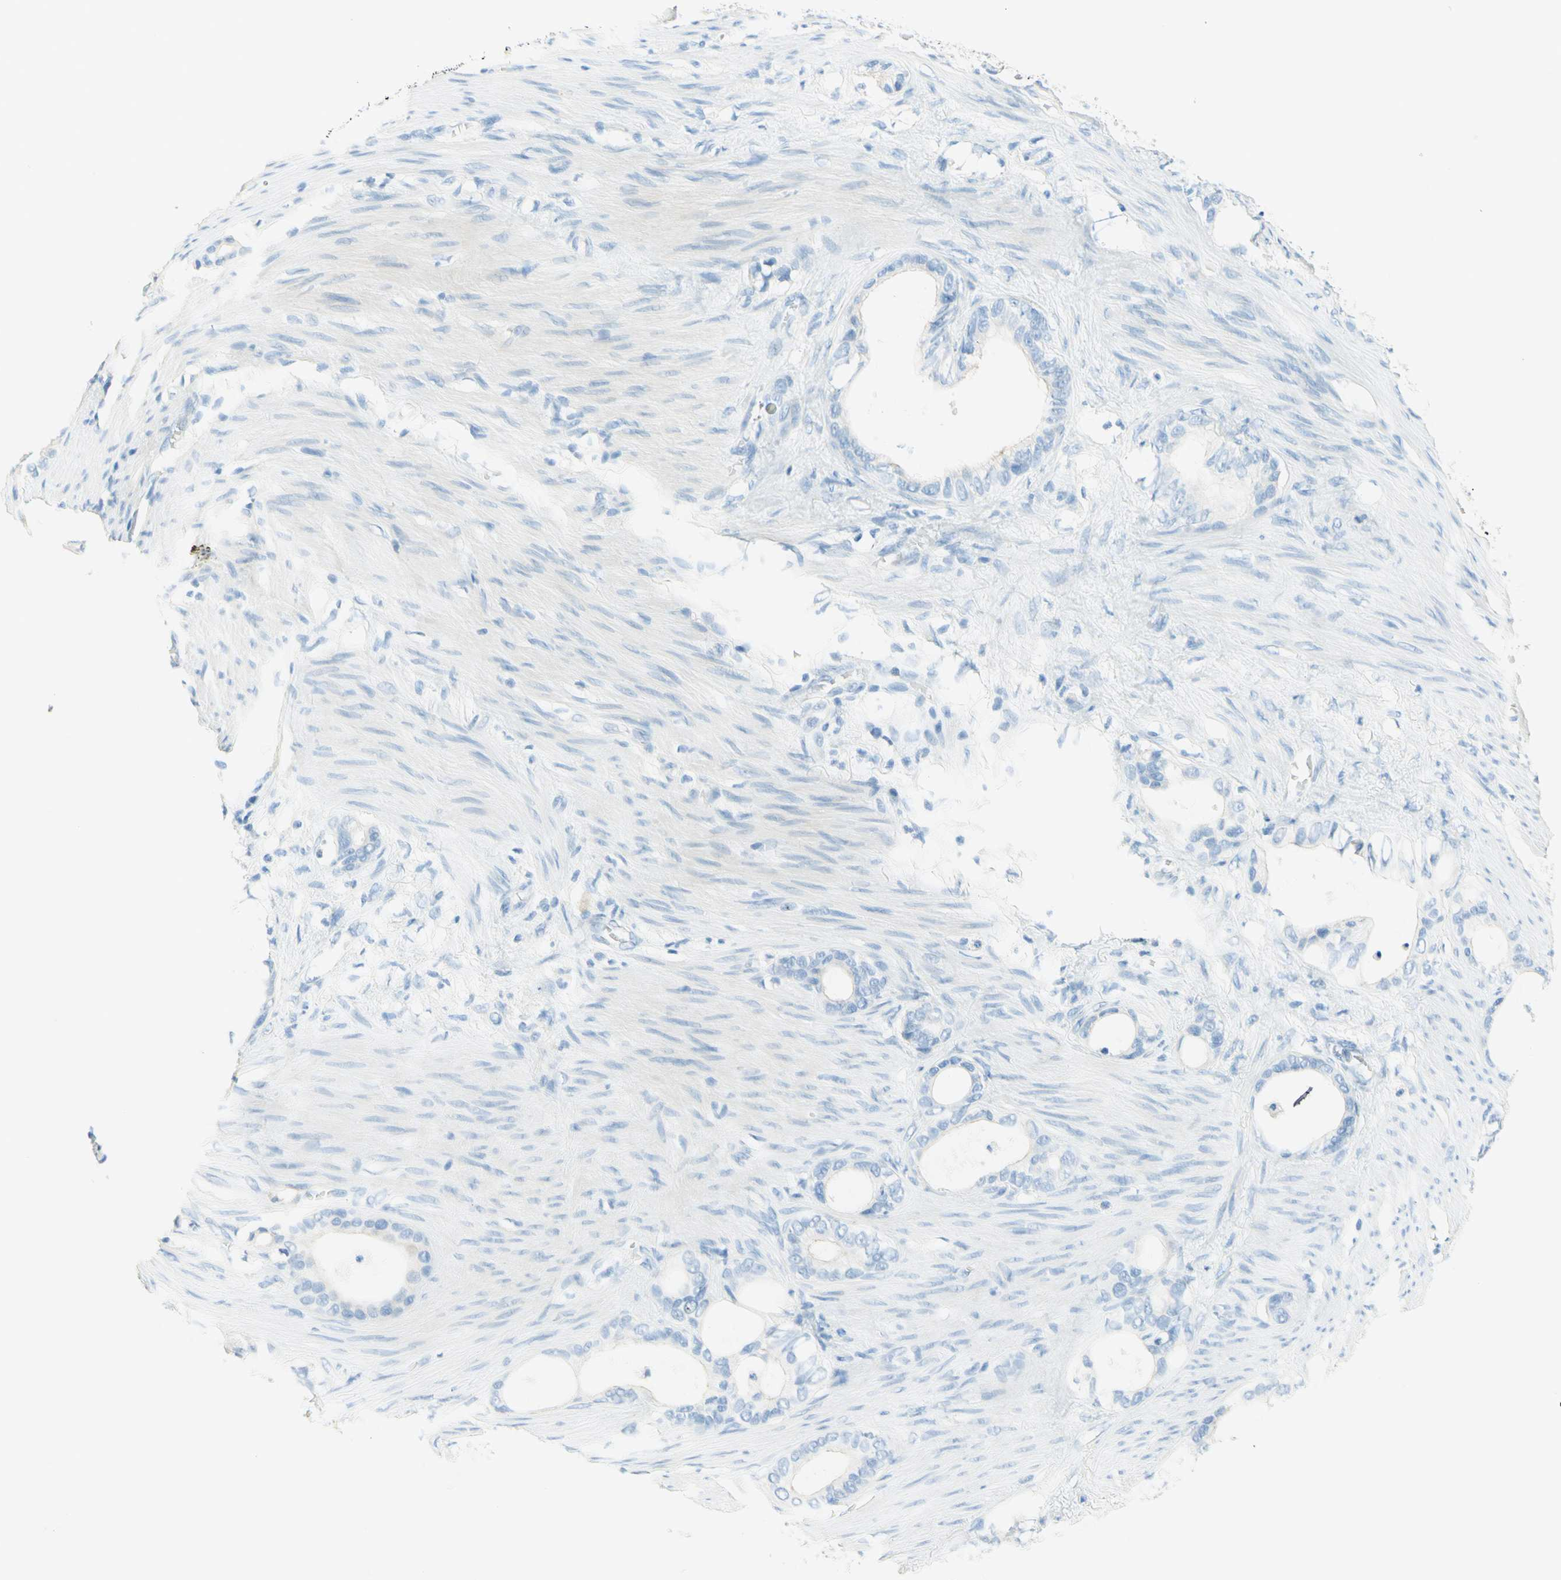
{"staining": {"intensity": "negative", "quantity": "none", "location": "none"}, "tissue": "stomach cancer", "cell_type": "Tumor cells", "image_type": "cancer", "snomed": [{"axis": "morphology", "description": "Adenocarcinoma, NOS"}, {"axis": "topography", "description": "Stomach"}], "caption": "High power microscopy image of an IHC histopathology image of stomach cancer (adenocarcinoma), revealing no significant positivity in tumor cells. (DAB immunohistochemistry (IHC) with hematoxylin counter stain).", "gene": "TMEM132D", "patient": {"sex": "female", "age": 75}}